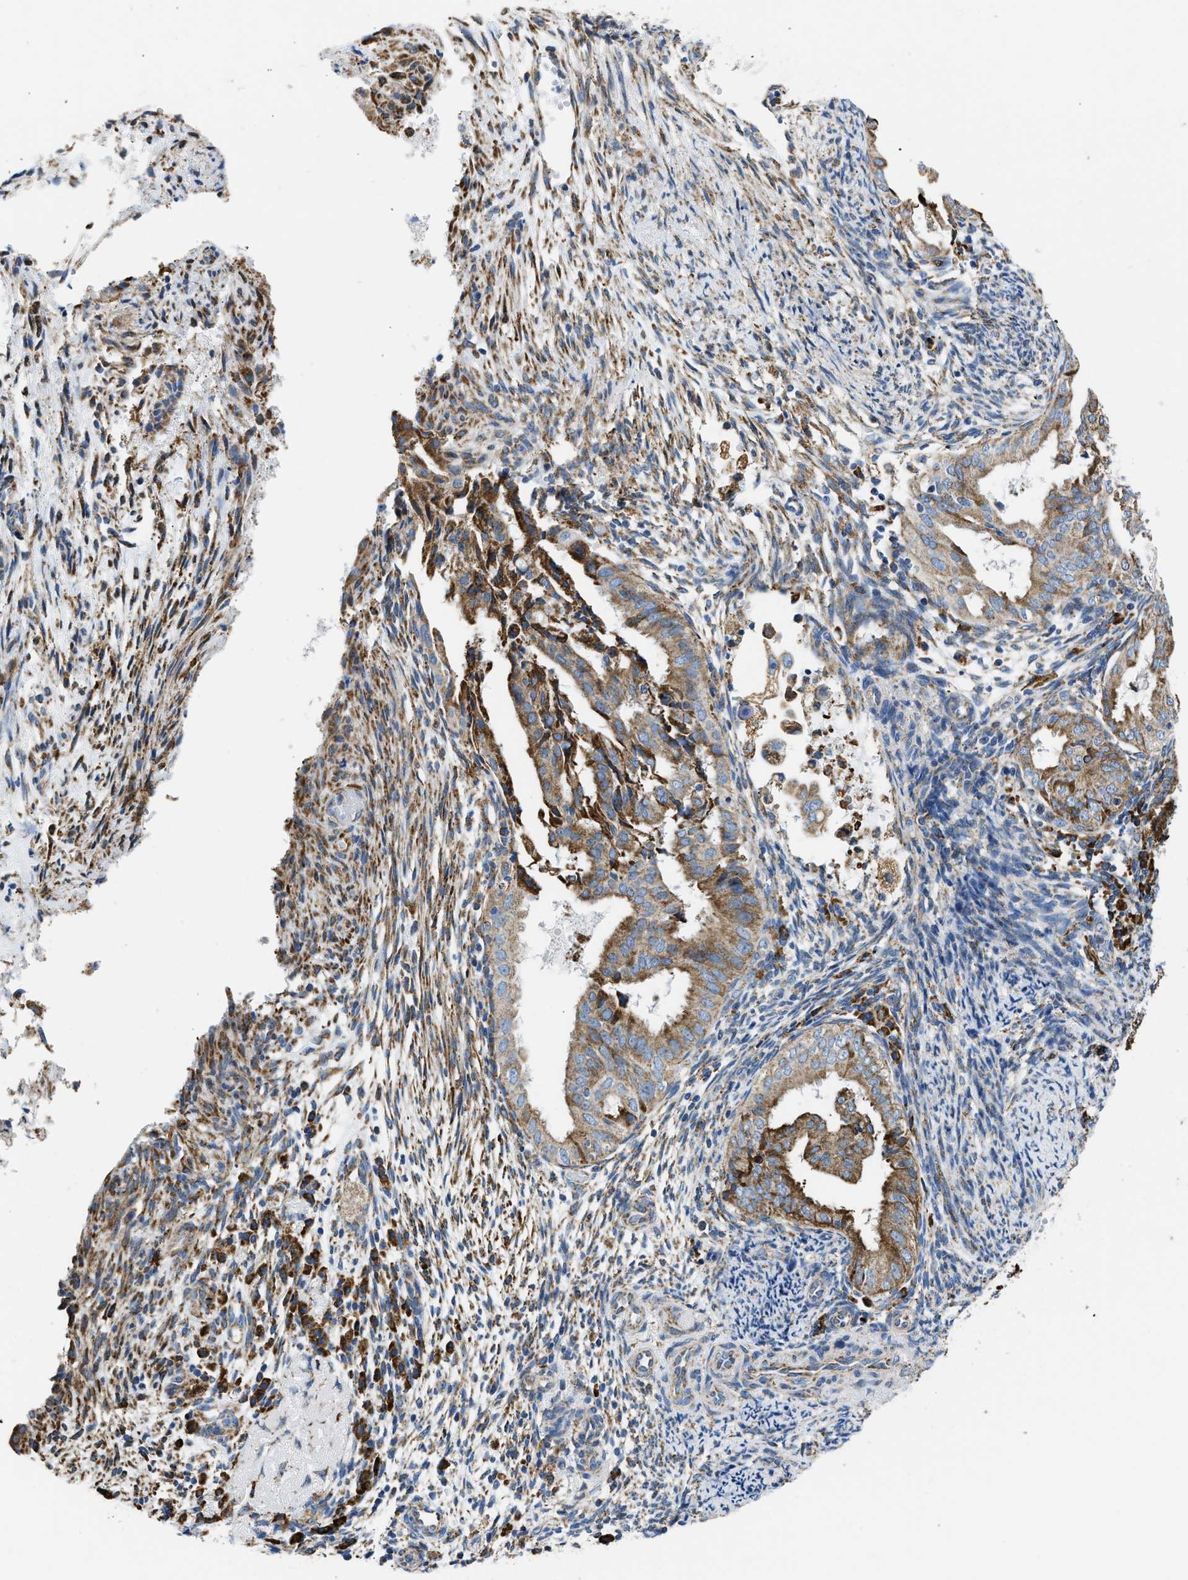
{"staining": {"intensity": "moderate", "quantity": ">75%", "location": "cytoplasmic/membranous"}, "tissue": "endometrial cancer", "cell_type": "Tumor cells", "image_type": "cancer", "snomed": [{"axis": "morphology", "description": "Adenocarcinoma, NOS"}, {"axis": "topography", "description": "Endometrium"}], "caption": "High-magnification brightfield microscopy of endometrial cancer stained with DAB (3,3'-diaminobenzidine) (brown) and counterstained with hematoxylin (blue). tumor cells exhibit moderate cytoplasmic/membranous expression is seen in about>75% of cells.", "gene": "CYCS", "patient": {"sex": "female", "age": 58}}